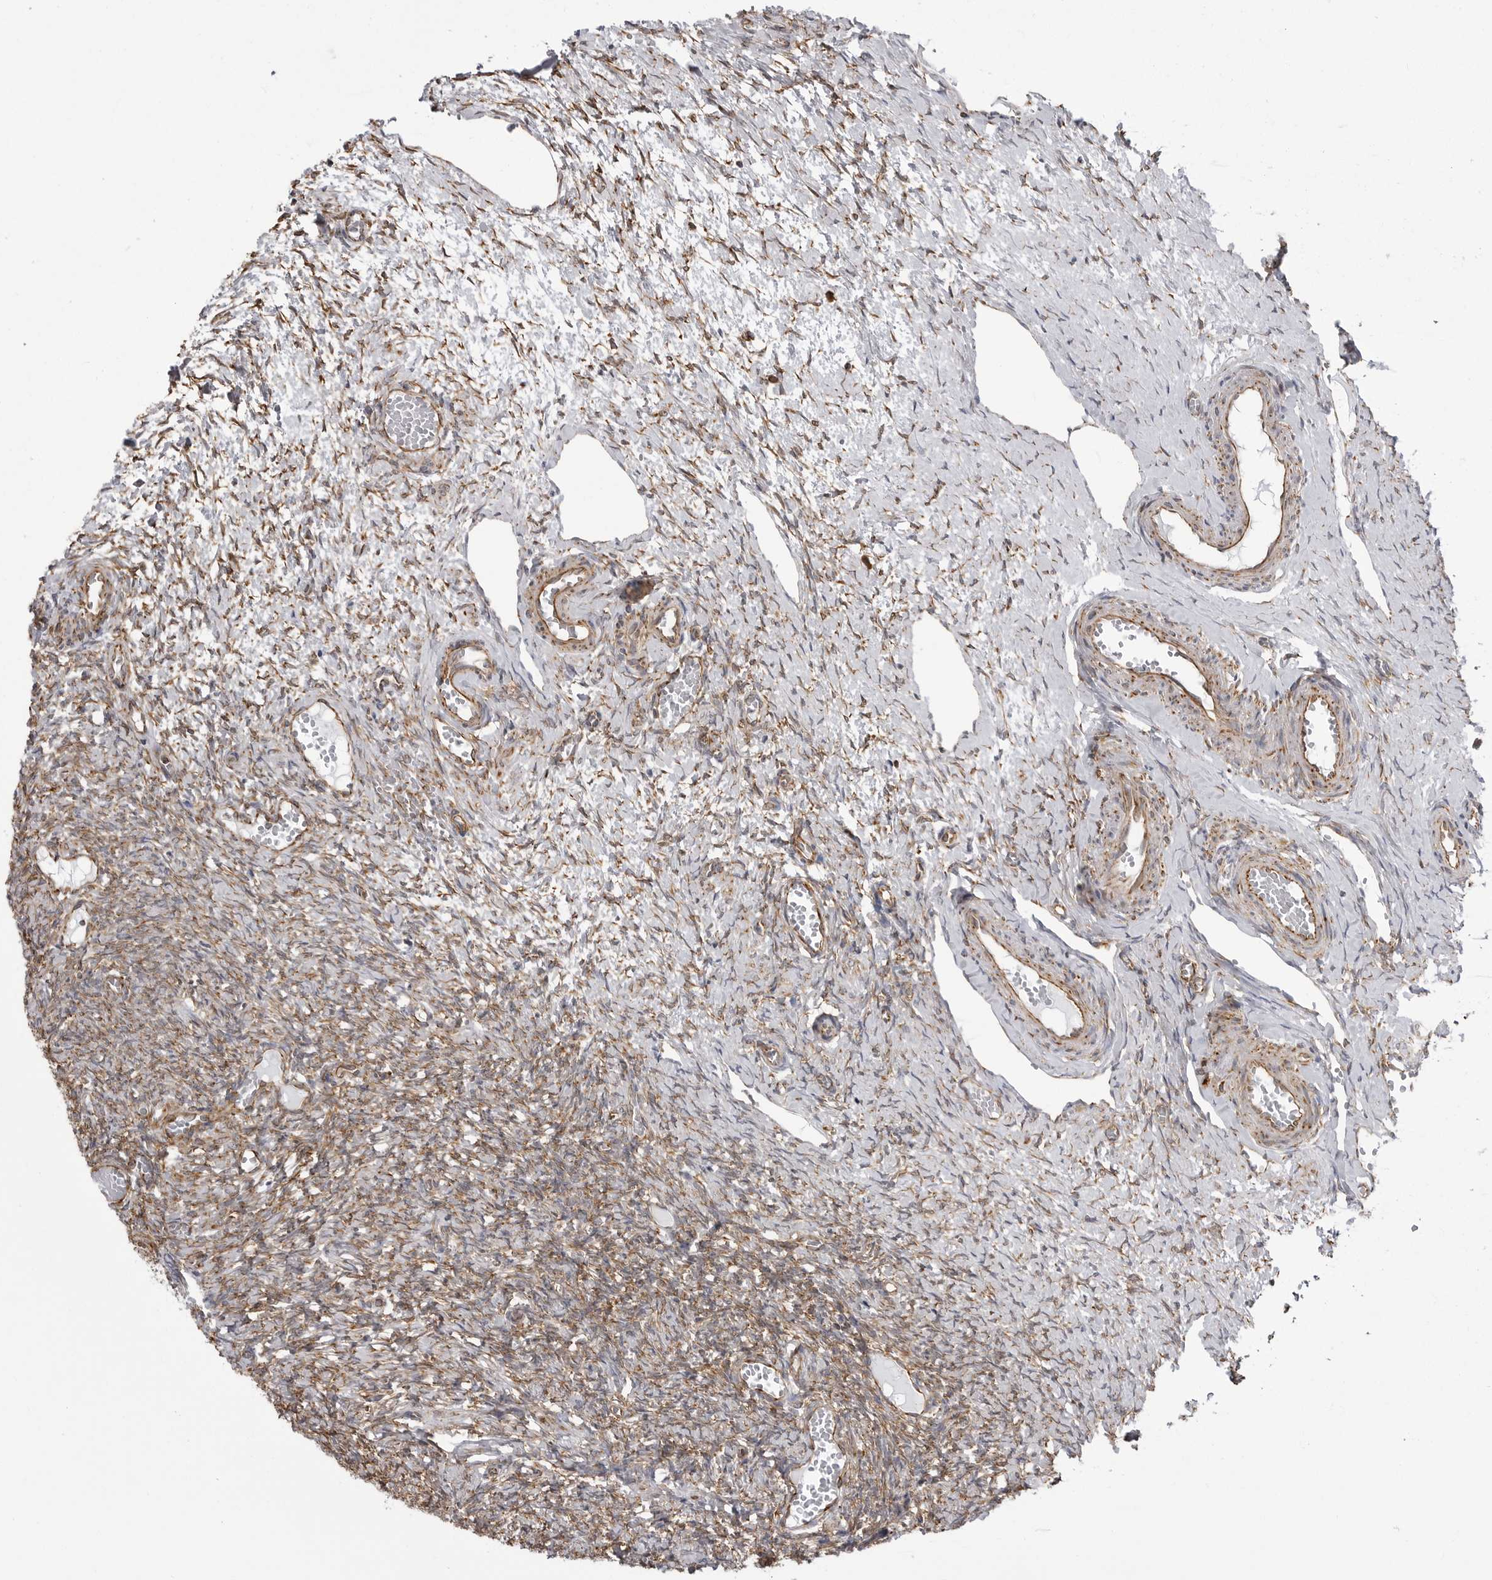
{"staining": {"intensity": "moderate", "quantity": "25%-75%", "location": "cytoplasmic/membranous"}, "tissue": "ovary", "cell_type": "Ovarian stroma cells", "image_type": "normal", "snomed": [{"axis": "morphology", "description": "Adenocarcinoma, NOS"}, {"axis": "topography", "description": "Endometrium"}], "caption": "This is an image of immunohistochemistry (IHC) staining of unremarkable ovary, which shows moderate staining in the cytoplasmic/membranous of ovarian stroma cells.", "gene": "FH", "patient": {"sex": "female", "age": 32}}